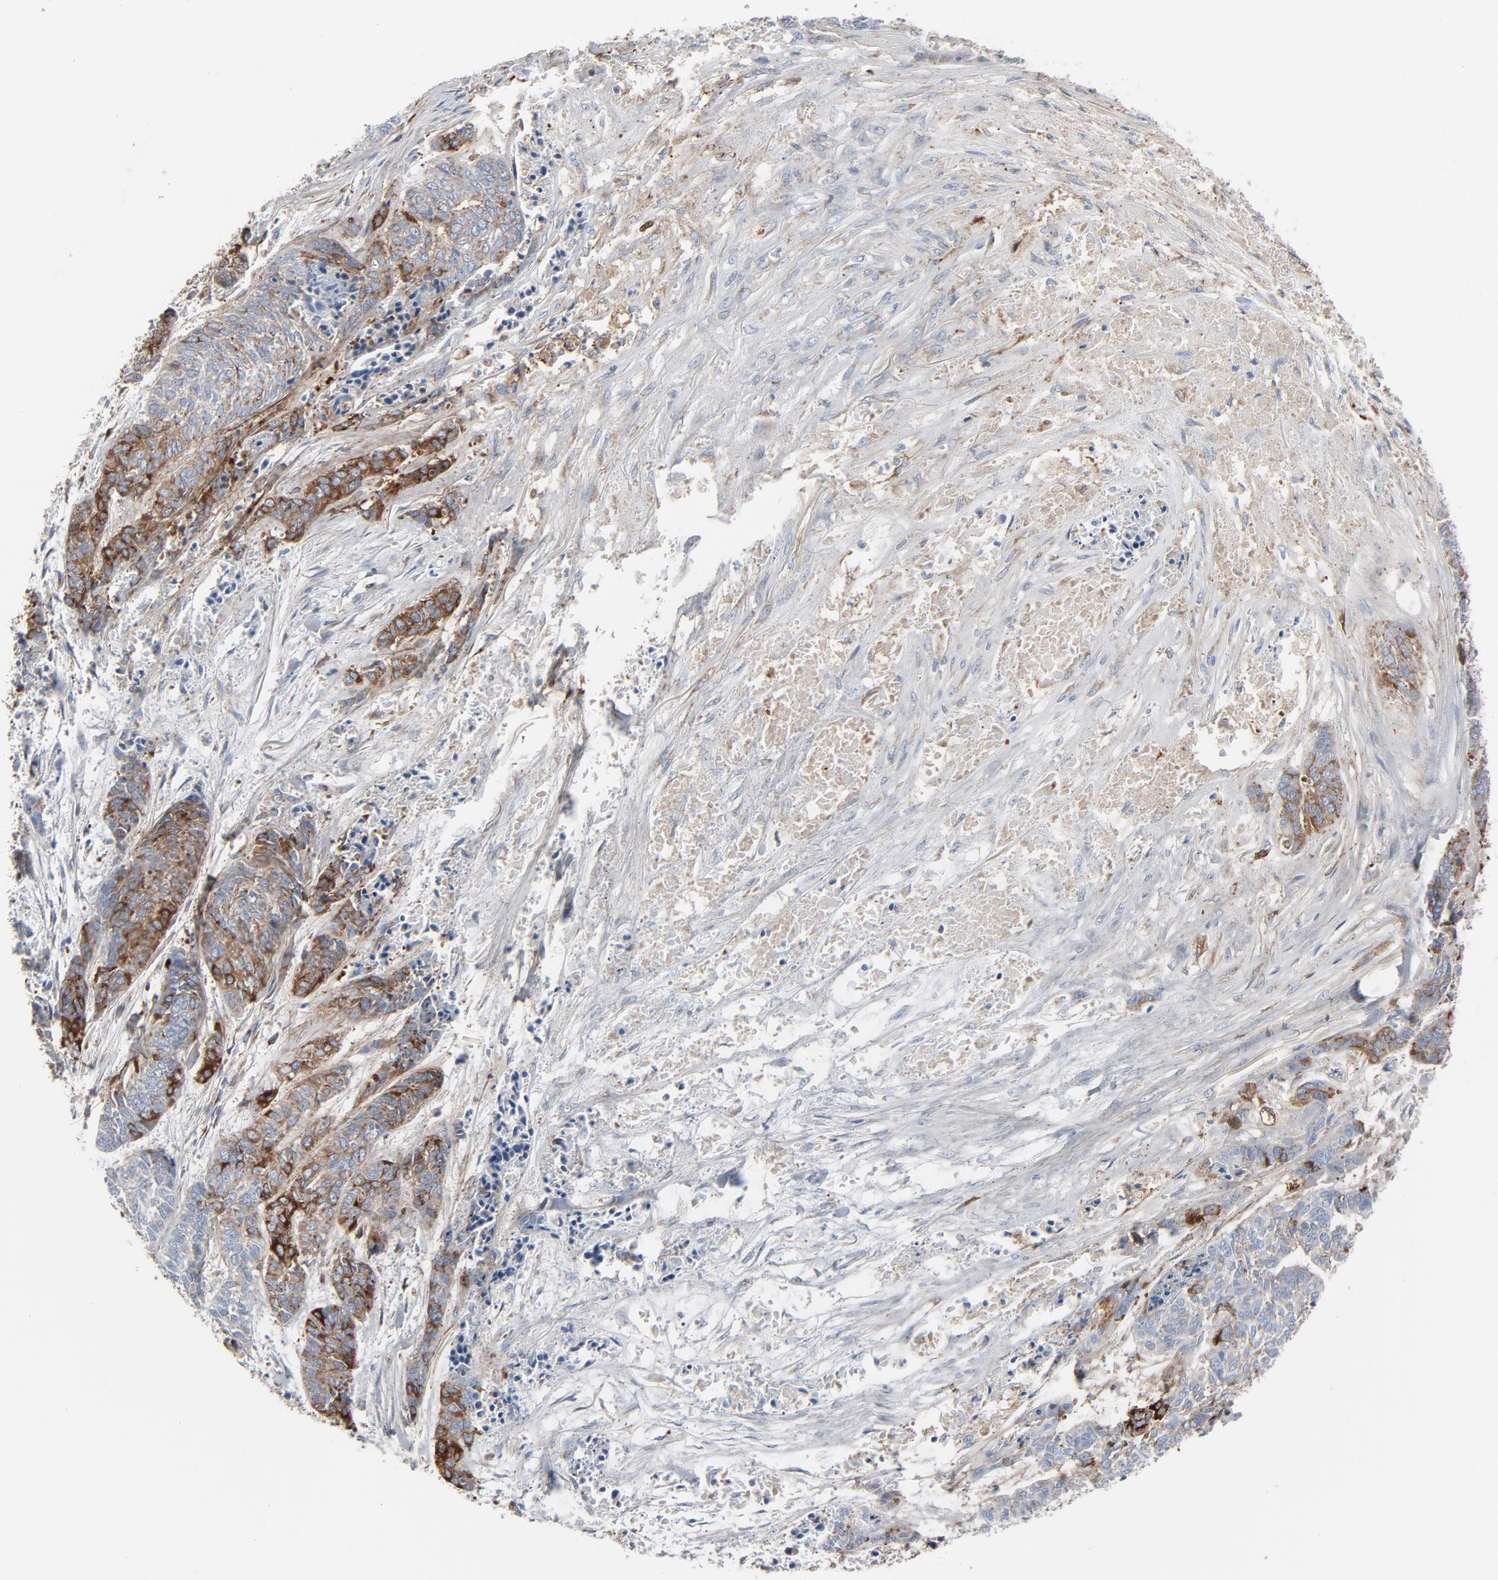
{"staining": {"intensity": "strong", "quantity": "25%-75%", "location": "cytoplasmic/membranous"}, "tissue": "skin cancer", "cell_type": "Tumor cells", "image_type": "cancer", "snomed": [{"axis": "morphology", "description": "Basal cell carcinoma"}, {"axis": "topography", "description": "Skin"}], "caption": "High-magnification brightfield microscopy of skin cancer stained with DAB (3,3'-diaminobenzidine) (brown) and counterstained with hematoxylin (blue). tumor cells exhibit strong cytoplasmic/membranous staining is seen in approximately25%-75% of cells.", "gene": "BGN", "patient": {"sex": "female", "age": 64}}